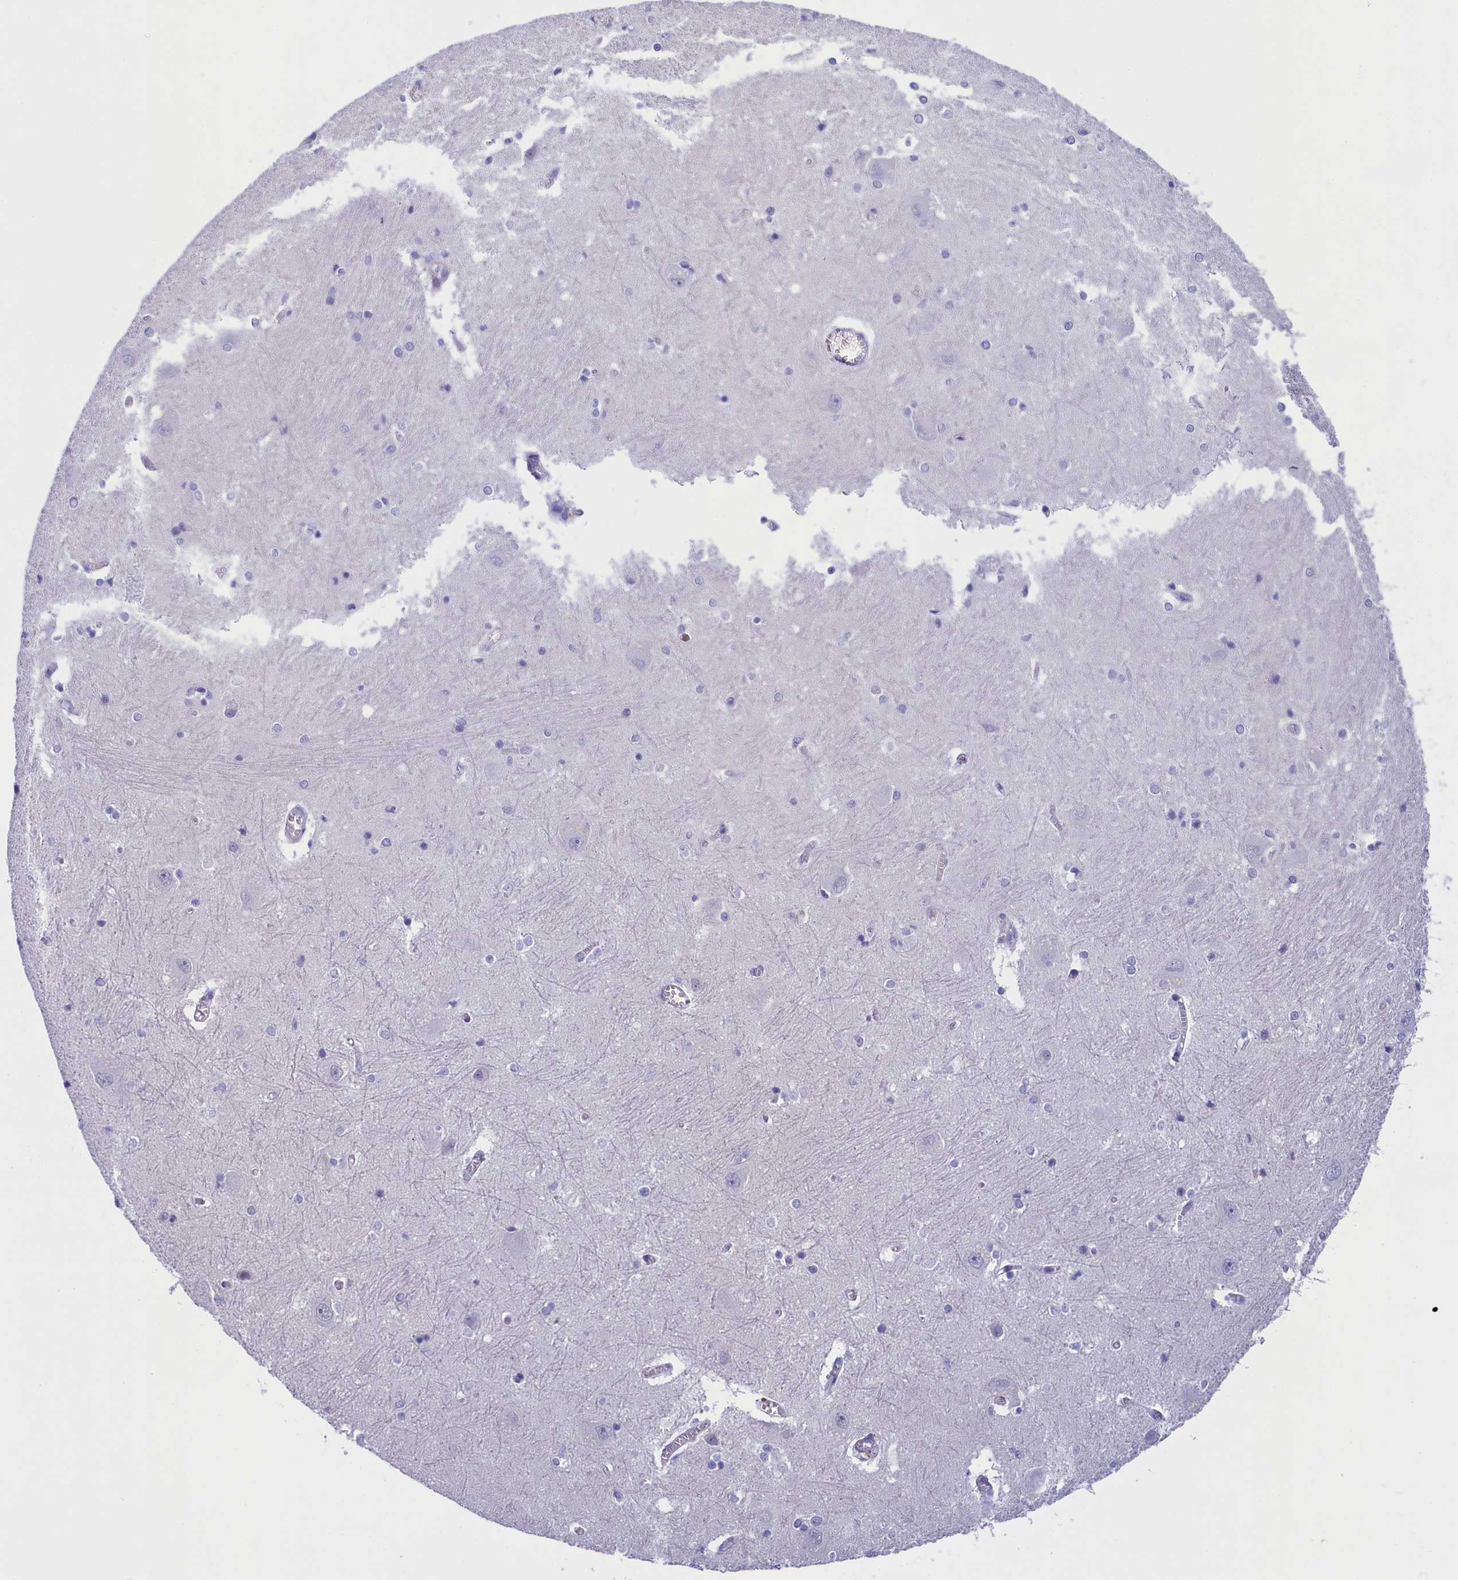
{"staining": {"intensity": "negative", "quantity": "none", "location": "none"}, "tissue": "caudate", "cell_type": "Glial cells", "image_type": "normal", "snomed": [{"axis": "morphology", "description": "Normal tissue, NOS"}, {"axis": "topography", "description": "Lateral ventricle wall"}], "caption": "Micrograph shows no protein expression in glial cells of unremarkable caudate. (DAB immunohistochemistry, high magnification).", "gene": "TACSTD2", "patient": {"sex": "male", "age": 37}}